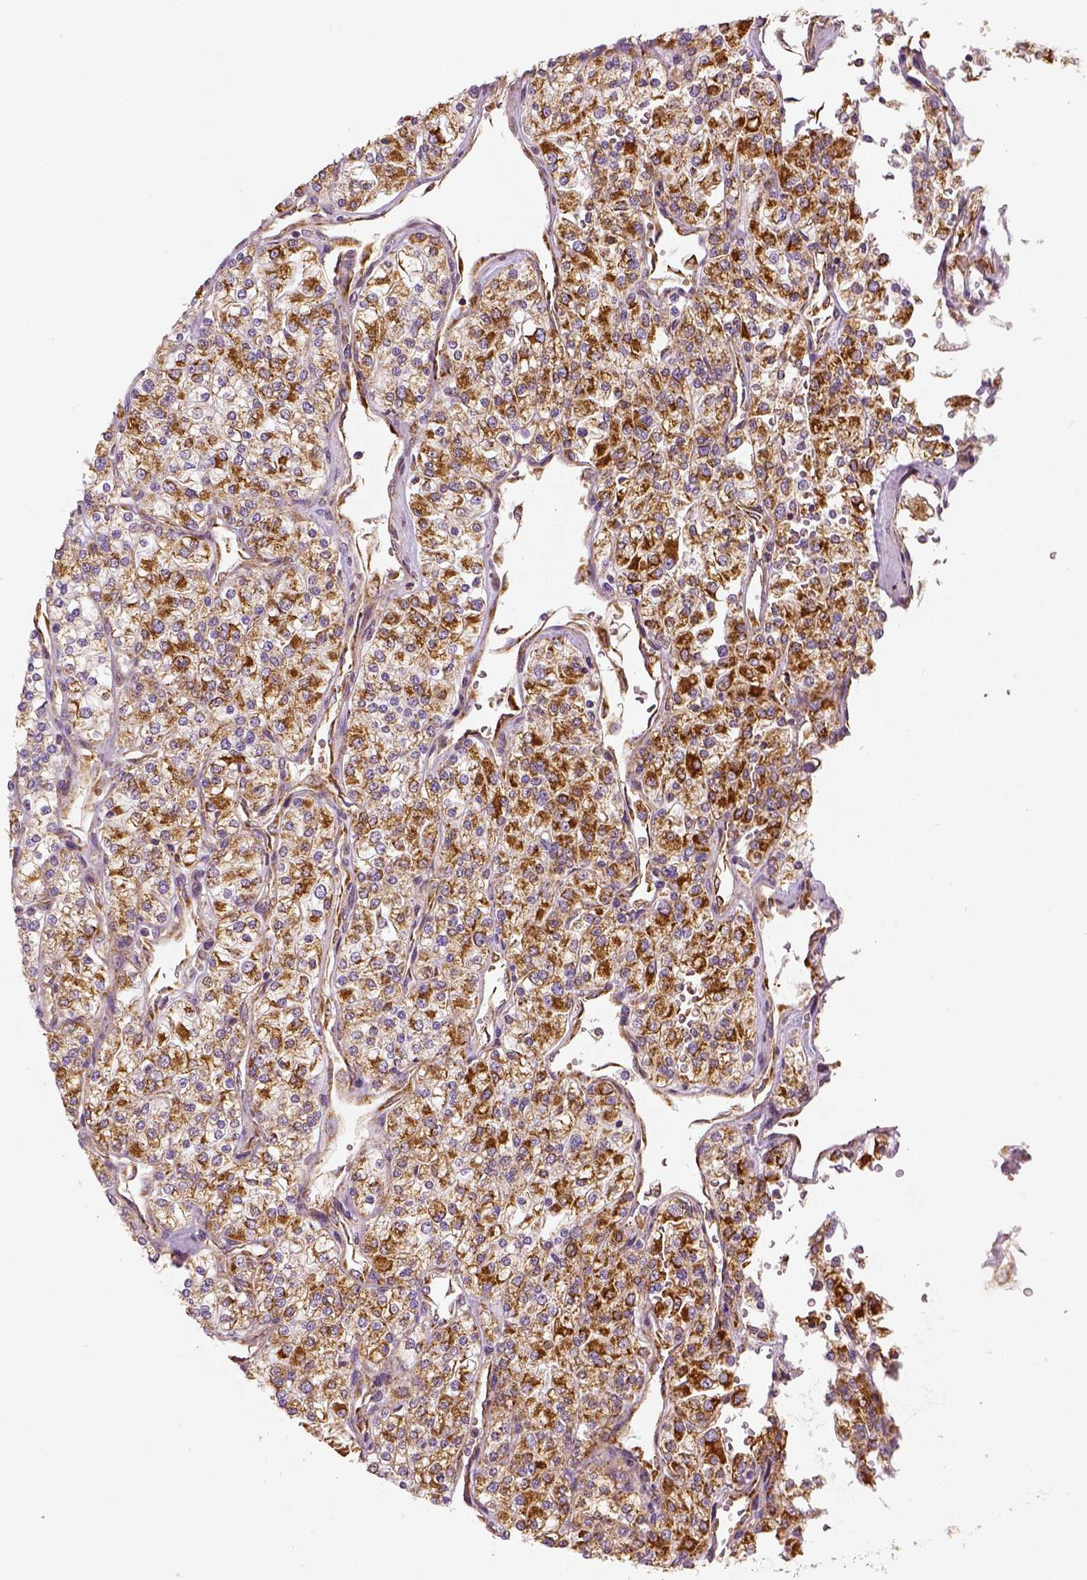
{"staining": {"intensity": "strong", "quantity": "25%-75%", "location": "cytoplasmic/membranous"}, "tissue": "renal cancer", "cell_type": "Tumor cells", "image_type": "cancer", "snomed": [{"axis": "morphology", "description": "Adenocarcinoma, NOS"}, {"axis": "topography", "description": "Kidney"}], "caption": "A photomicrograph of renal adenocarcinoma stained for a protein exhibits strong cytoplasmic/membranous brown staining in tumor cells. Immunohistochemistry stains the protein in brown and the nuclei are stained blue.", "gene": "PGAM5", "patient": {"sex": "male", "age": 80}}